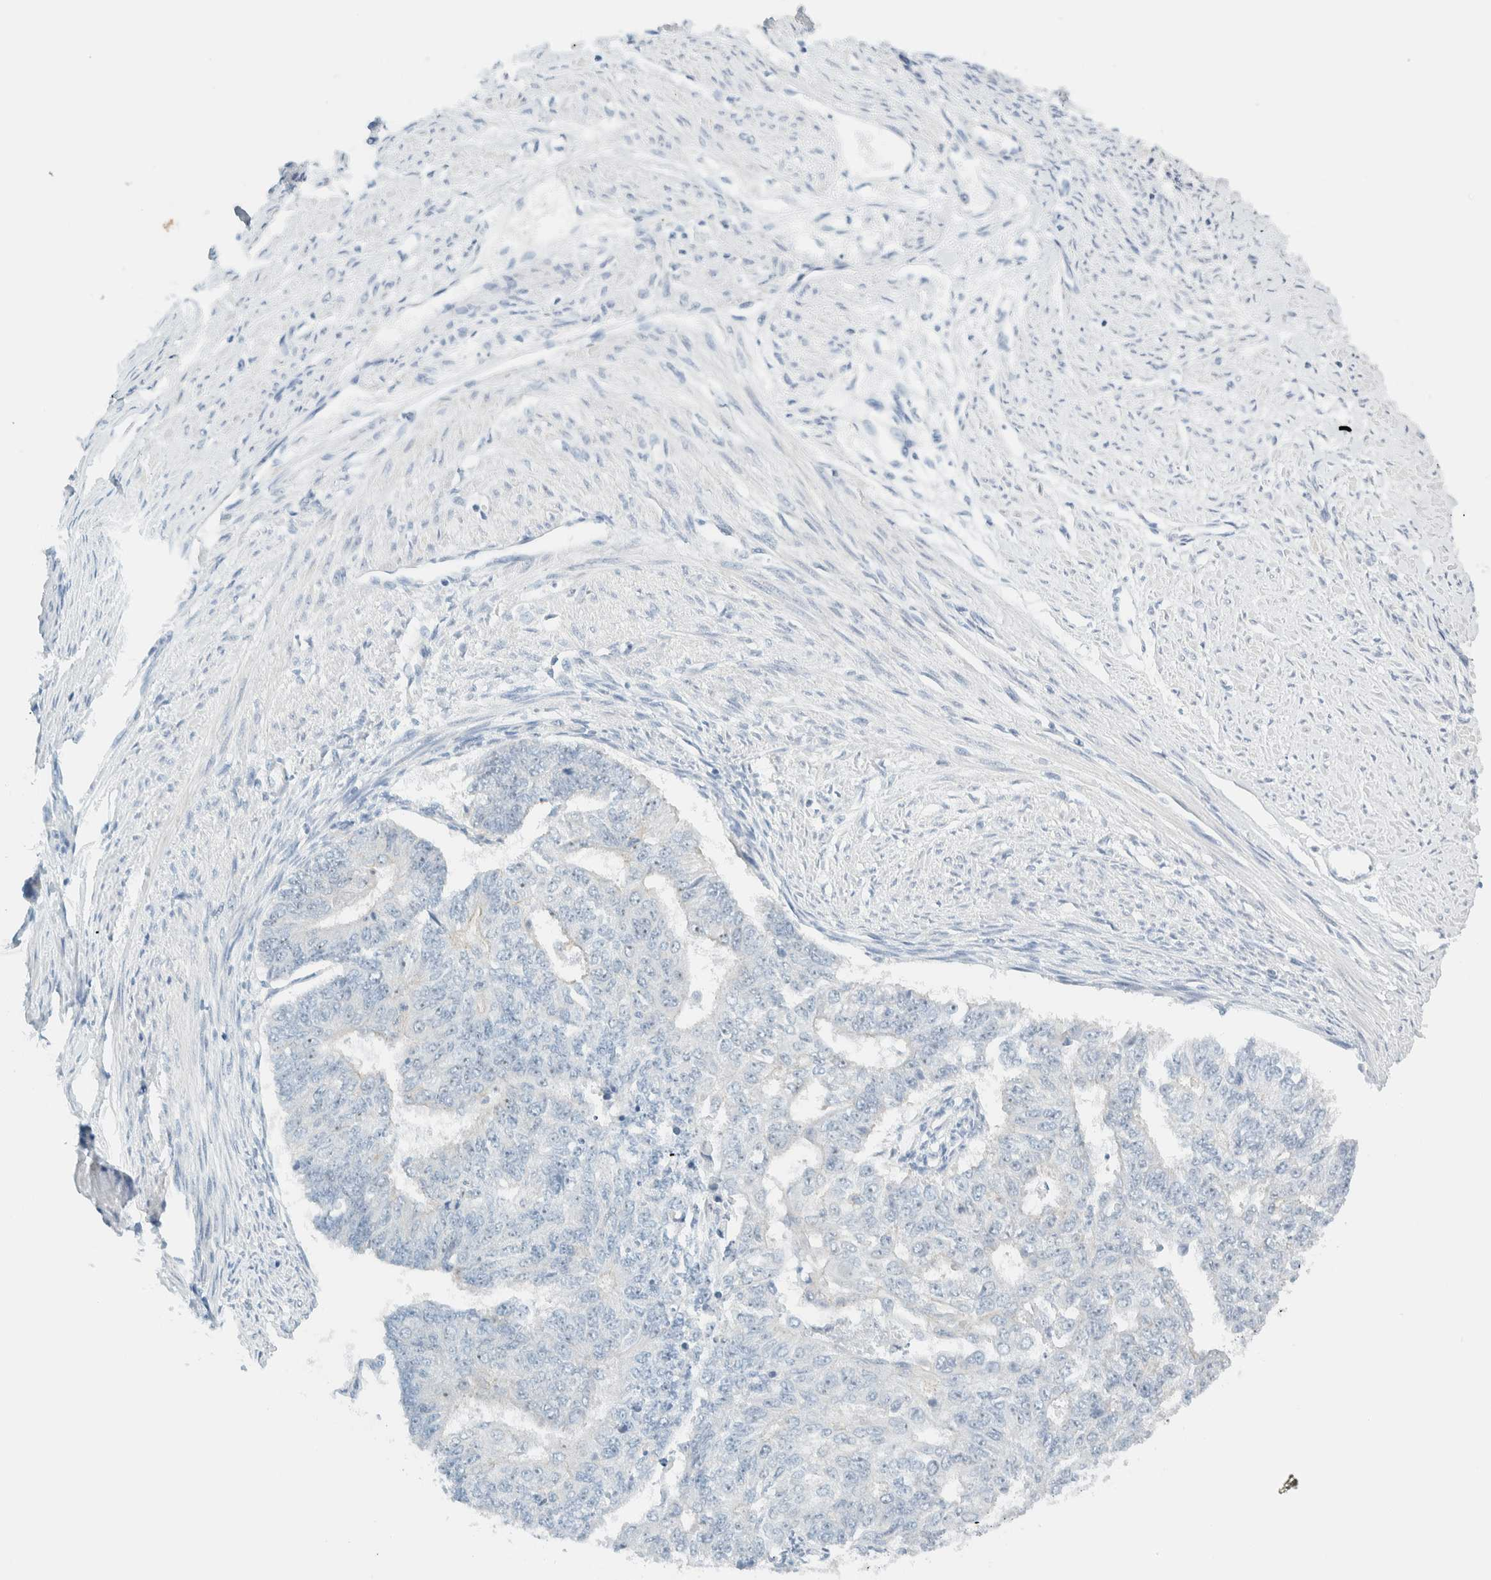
{"staining": {"intensity": "weak", "quantity": "<25%", "location": "nuclear"}, "tissue": "endometrial cancer", "cell_type": "Tumor cells", "image_type": "cancer", "snomed": [{"axis": "morphology", "description": "Adenocarcinoma, NOS"}, {"axis": "topography", "description": "Endometrium"}], "caption": "Immunohistochemistry photomicrograph of neoplastic tissue: human adenocarcinoma (endometrial) stained with DAB (3,3'-diaminobenzidine) reveals no significant protein staining in tumor cells.", "gene": "NDE1", "patient": {"sex": "female", "age": 32}}